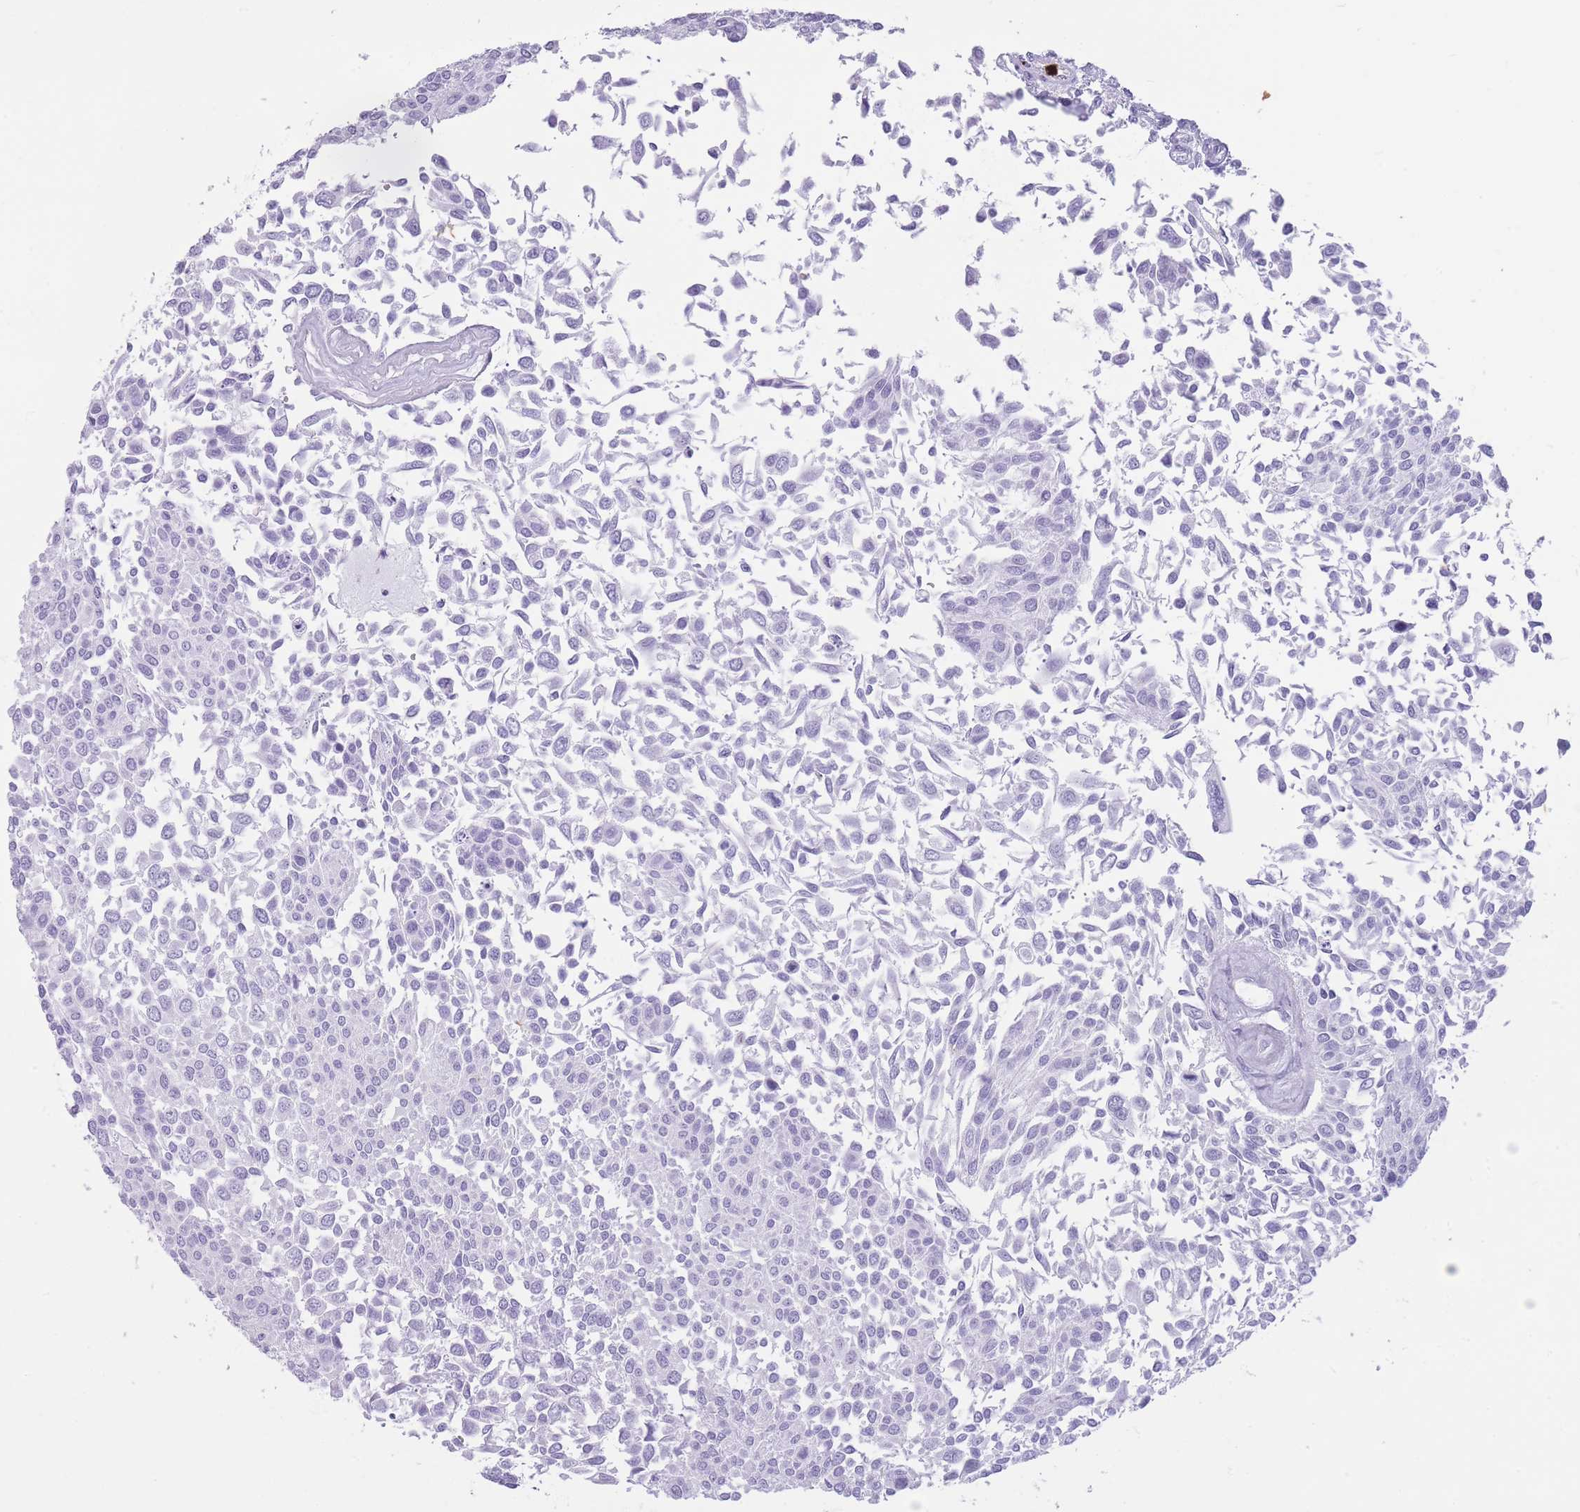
{"staining": {"intensity": "negative", "quantity": "none", "location": "none"}, "tissue": "urothelial cancer", "cell_type": "Tumor cells", "image_type": "cancer", "snomed": [{"axis": "morphology", "description": "Urothelial carcinoma, NOS"}, {"axis": "topography", "description": "Urinary bladder"}], "caption": "Histopathology image shows no significant protein positivity in tumor cells of urothelial cancer.", "gene": "OR4F21", "patient": {"sex": "male", "age": 55}}